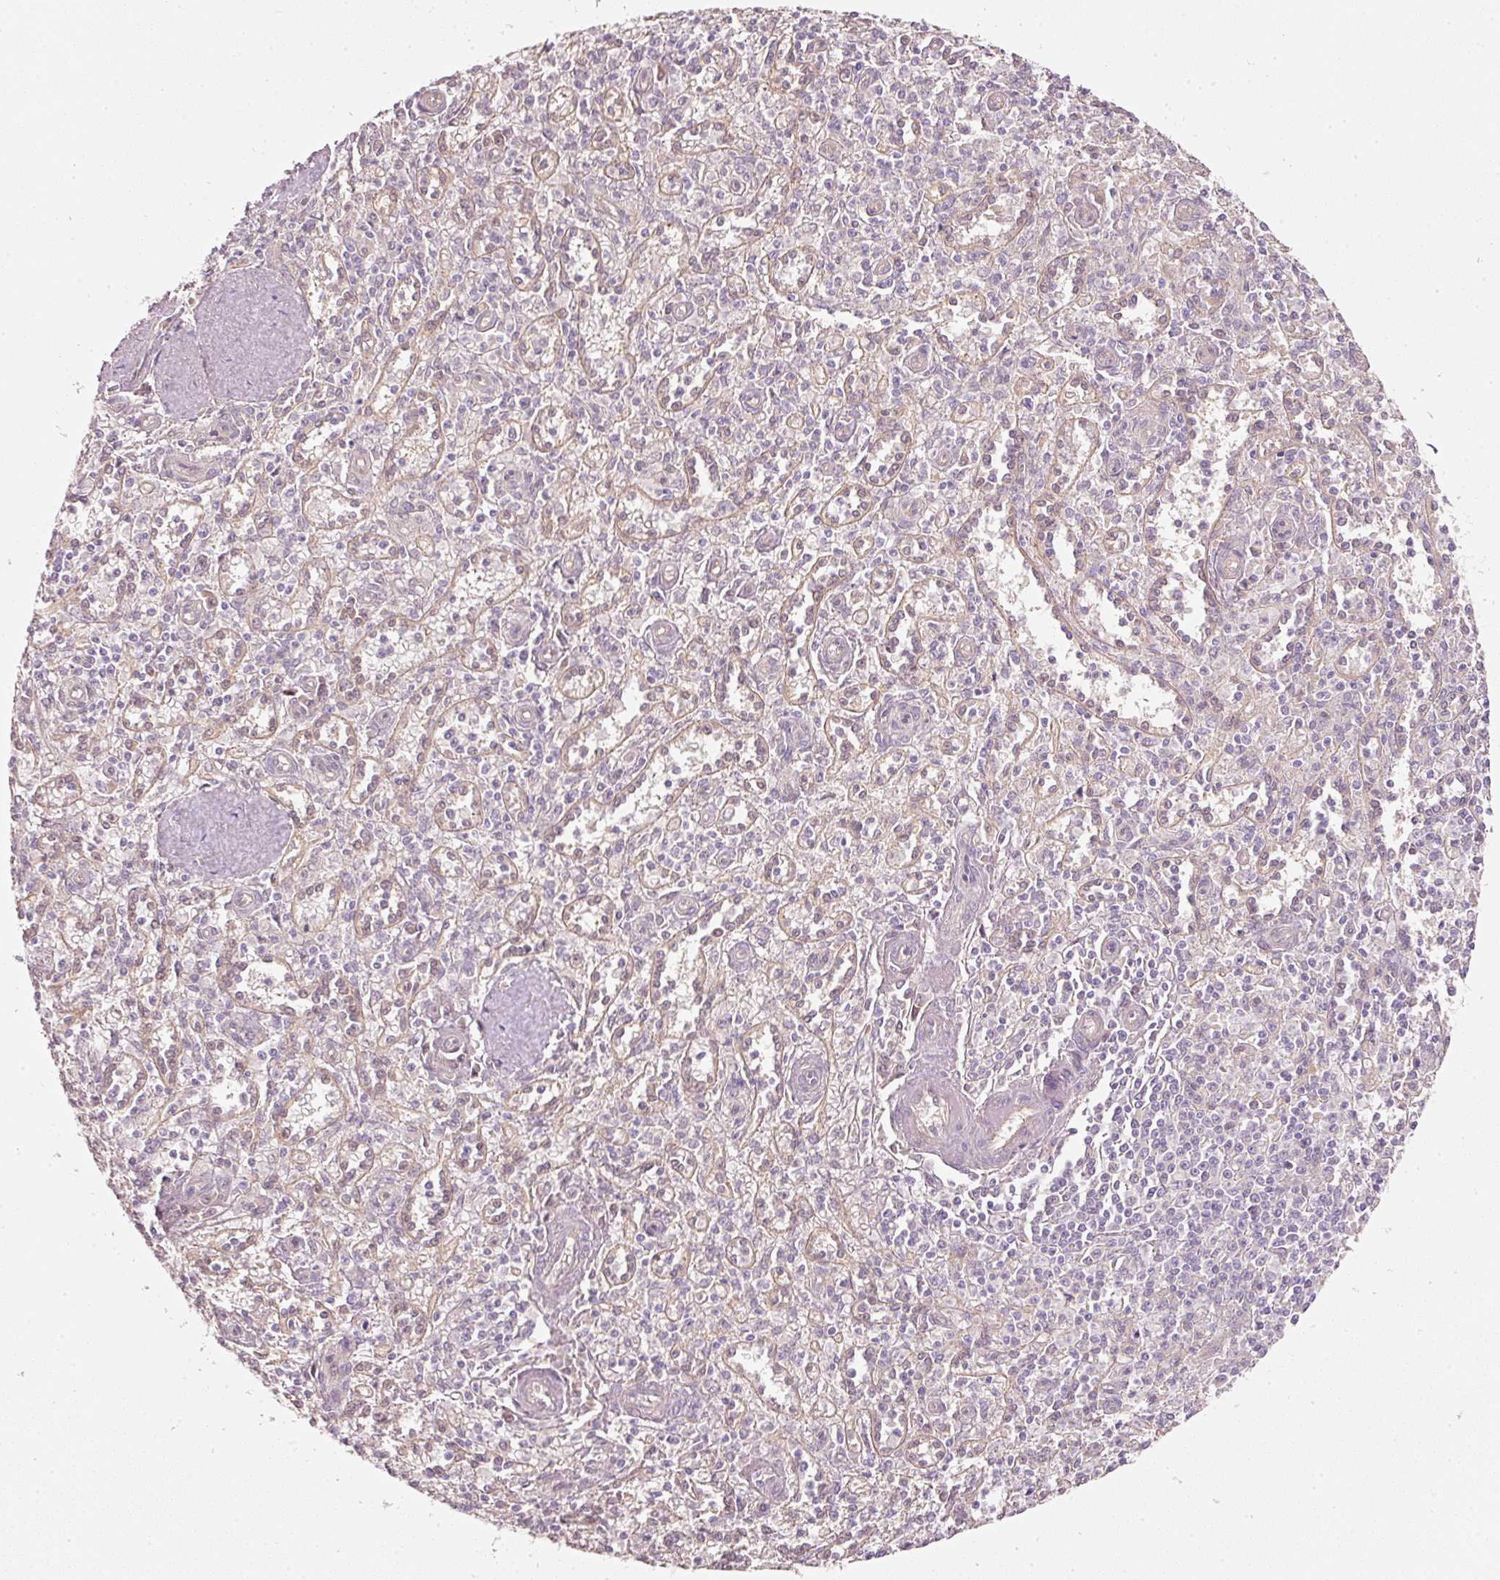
{"staining": {"intensity": "negative", "quantity": "none", "location": "none"}, "tissue": "spleen", "cell_type": "Cells in red pulp", "image_type": "normal", "snomed": [{"axis": "morphology", "description": "Normal tissue, NOS"}, {"axis": "topography", "description": "Spleen"}], "caption": "This image is of unremarkable spleen stained with immunohistochemistry (IHC) to label a protein in brown with the nuclei are counter-stained blue. There is no expression in cells in red pulp.", "gene": "RGL2", "patient": {"sex": "female", "age": 70}}